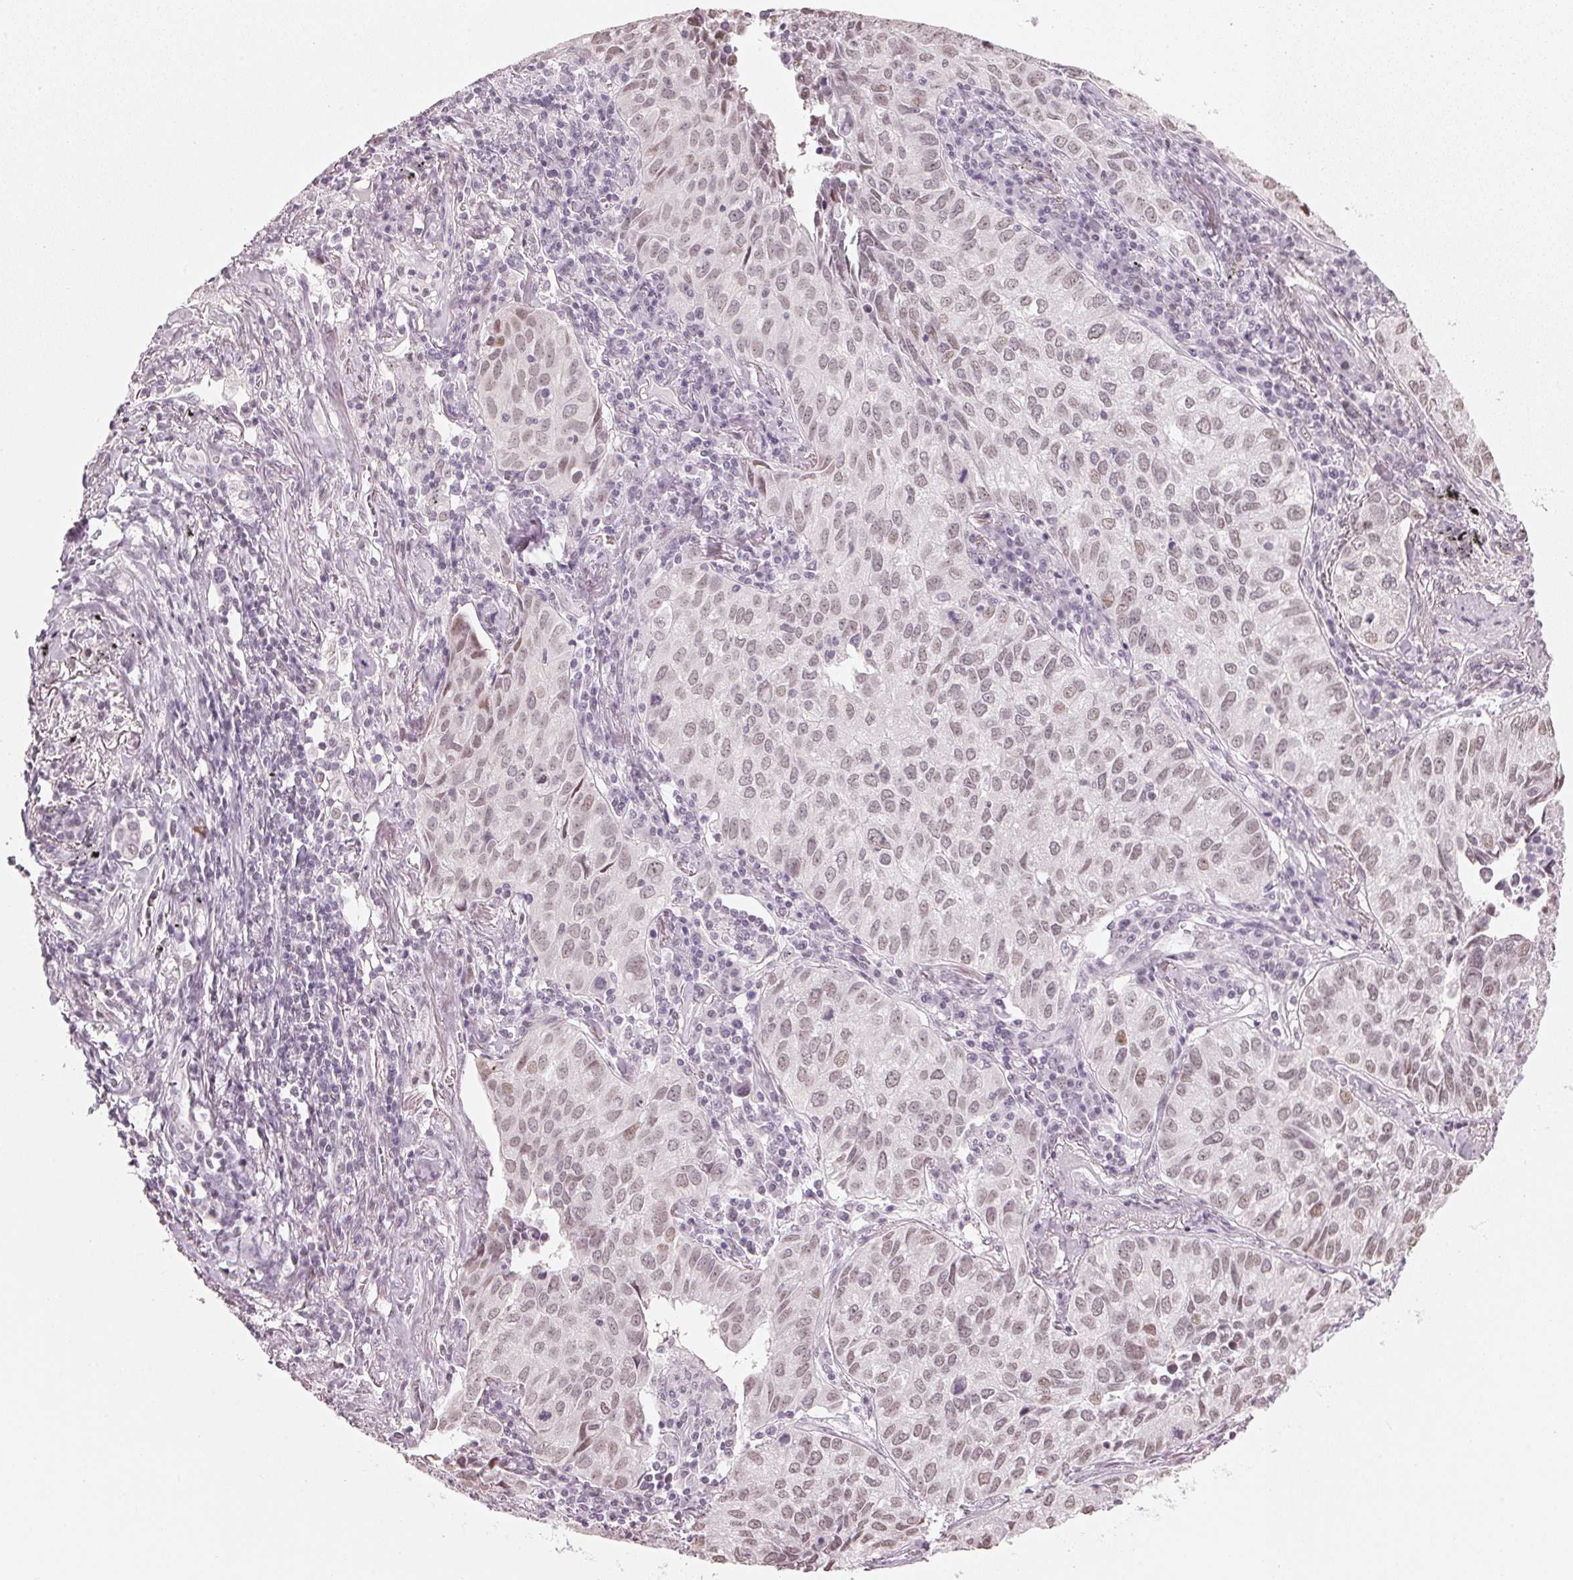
{"staining": {"intensity": "weak", "quantity": ">75%", "location": "nuclear"}, "tissue": "lung cancer", "cell_type": "Tumor cells", "image_type": "cancer", "snomed": [{"axis": "morphology", "description": "Adenocarcinoma, NOS"}, {"axis": "topography", "description": "Lung"}], "caption": "Immunohistochemistry of lung adenocarcinoma exhibits low levels of weak nuclear positivity in about >75% of tumor cells. Using DAB (3,3'-diaminobenzidine) (brown) and hematoxylin (blue) stains, captured at high magnification using brightfield microscopy.", "gene": "DNAJC6", "patient": {"sex": "female", "age": 50}}